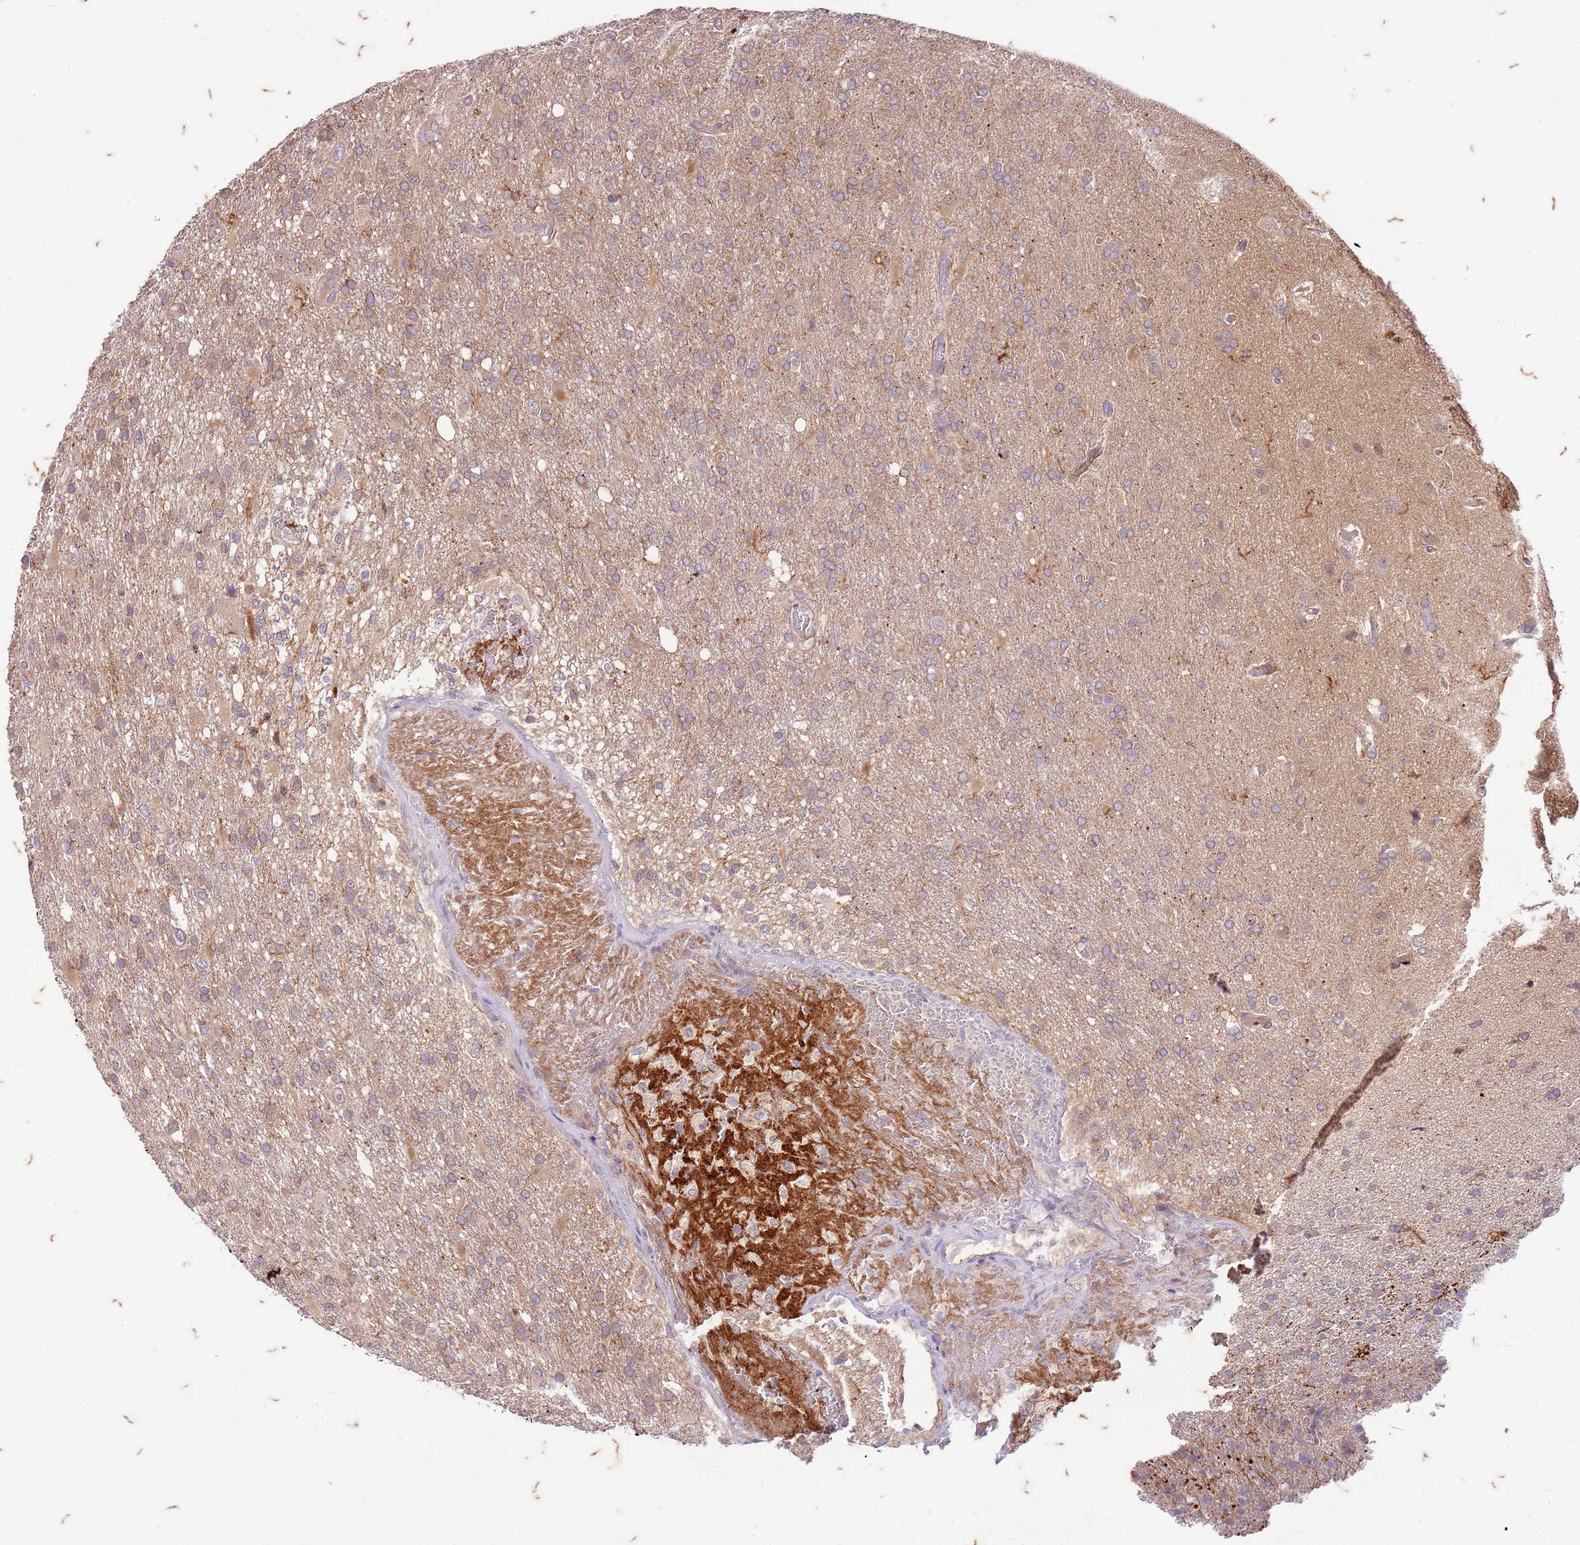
{"staining": {"intensity": "weak", "quantity": ">75%", "location": "cytoplasmic/membranous"}, "tissue": "glioma", "cell_type": "Tumor cells", "image_type": "cancer", "snomed": [{"axis": "morphology", "description": "Glioma, malignant, High grade"}, {"axis": "topography", "description": "Brain"}], "caption": "Glioma stained with IHC reveals weak cytoplasmic/membranous positivity in about >75% of tumor cells.", "gene": "RAPGEF3", "patient": {"sex": "female", "age": 74}}